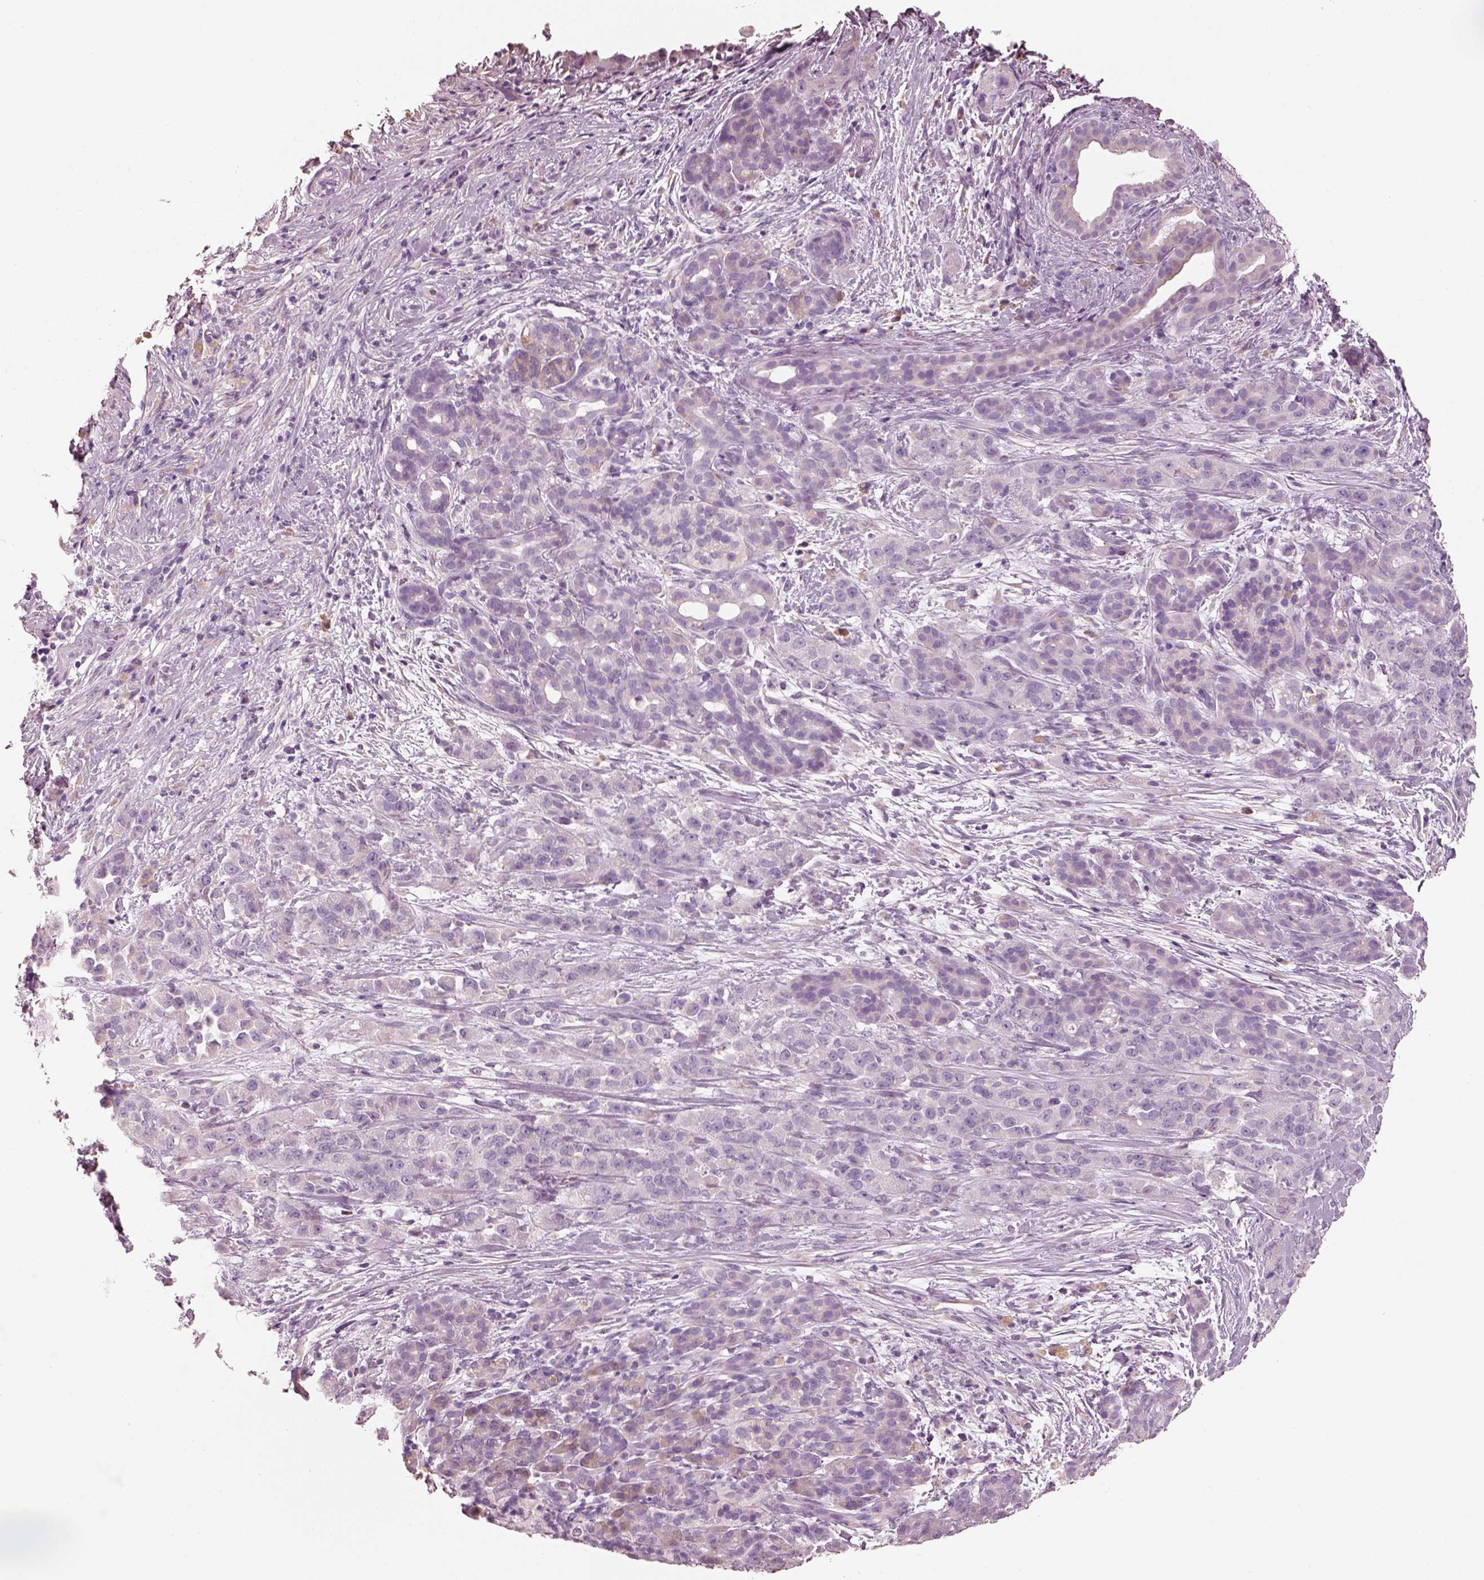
{"staining": {"intensity": "negative", "quantity": "none", "location": "none"}, "tissue": "pancreatic cancer", "cell_type": "Tumor cells", "image_type": "cancer", "snomed": [{"axis": "morphology", "description": "Adenocarcinoma, NOS"}, {"axis": "topography", "description": "Pancreas"}], "caption": "Immunohistochemistry micrograph of neoplastic tissue: human pancreatic adenocarcinoma stained with DAB demonstrates no significant protein staining in tumor cells.", "gene": "PNOC", "patient": {"sex": "male", "age": 44}}